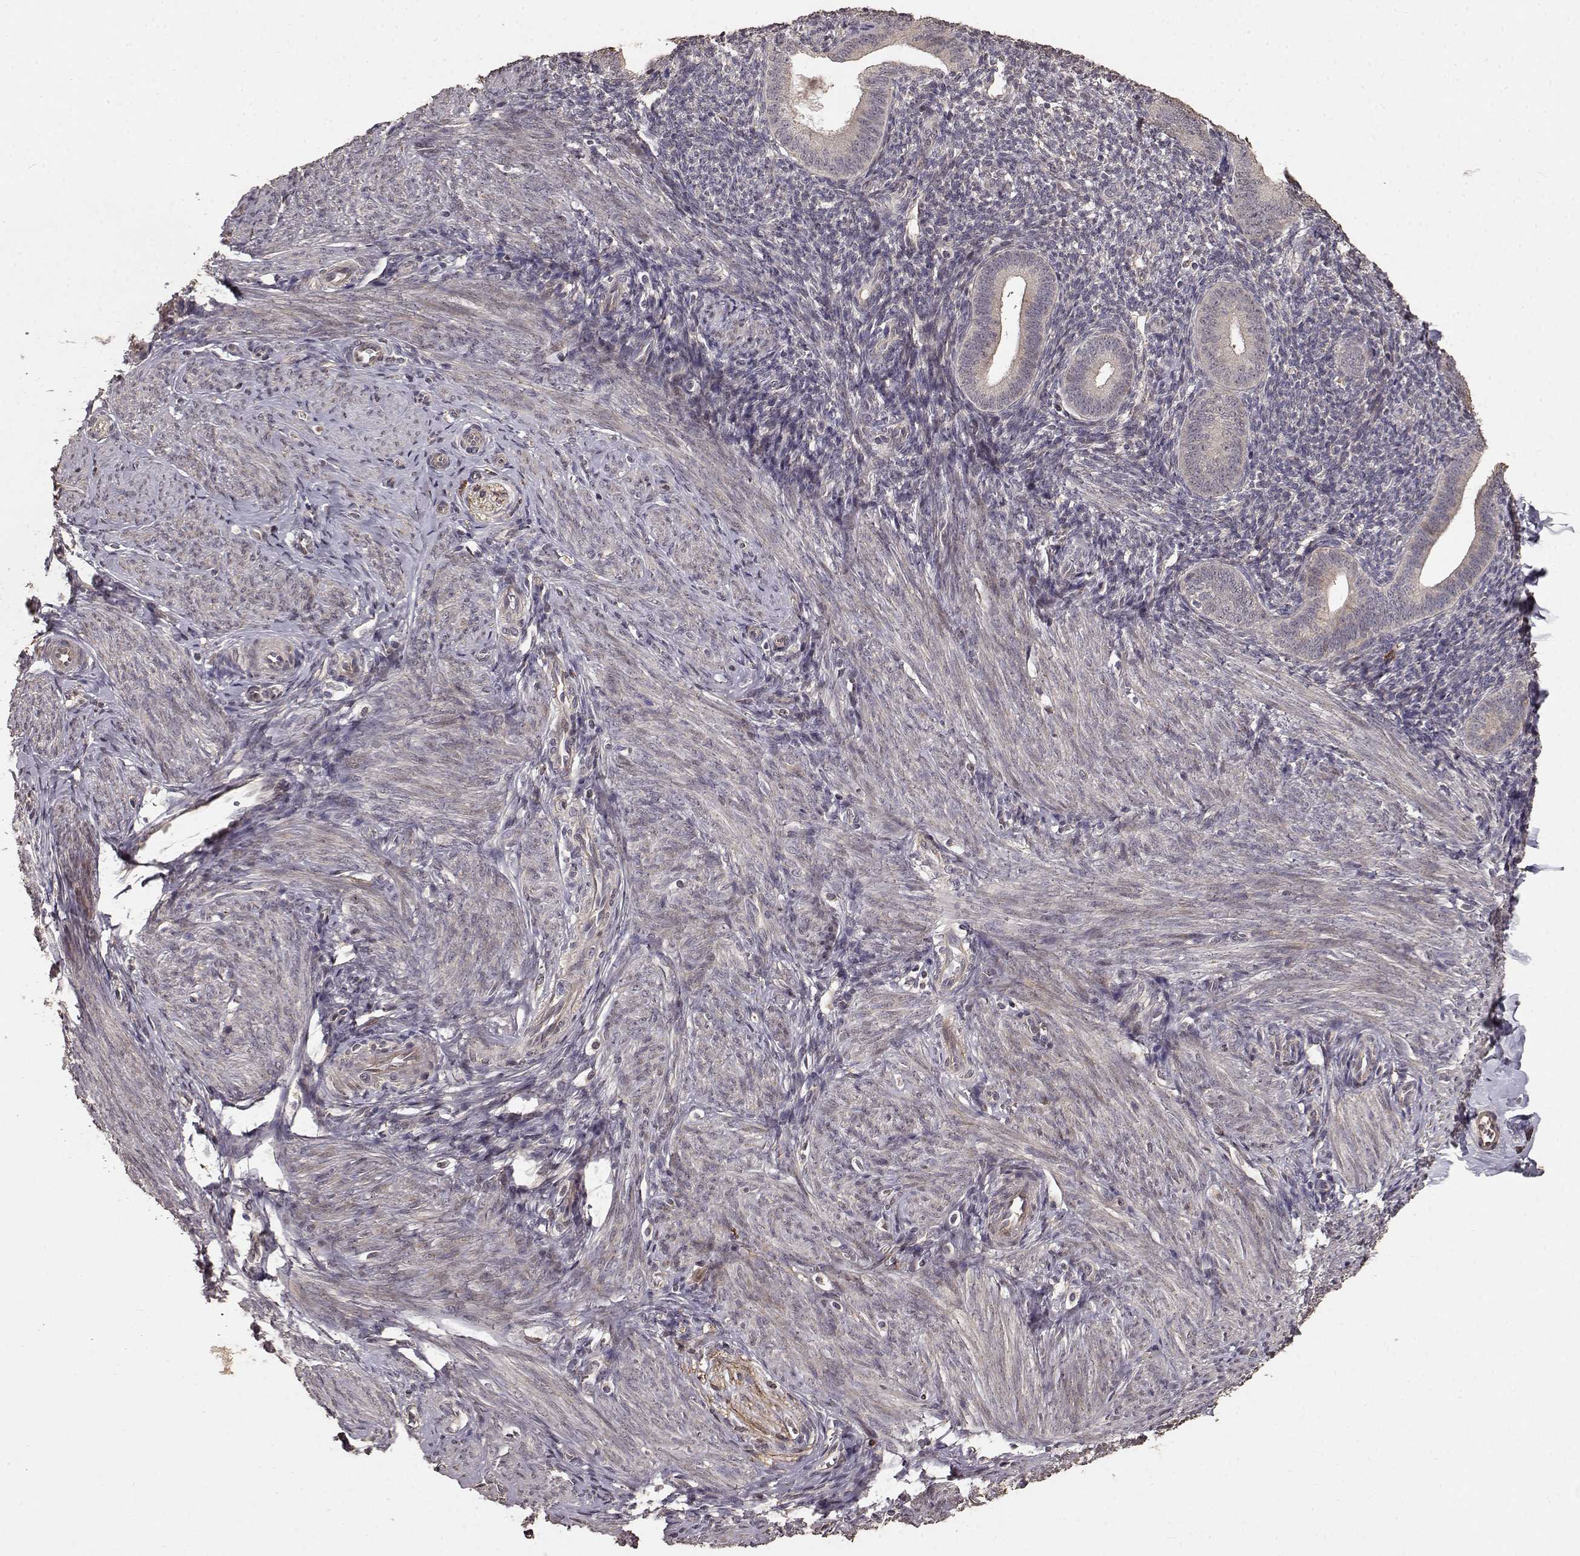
{"staining": {"intensity": "negative", "quantity": "none", "location": "none"}, "tissue": "endometrium", "cell_type": "Cells in endometrial stroma", "image_type": "normal", "snomed": [{"axis": "morphology", "description": "Normal tissue, NOS"}, {"axis": "topography", "description": "Endometrium"}], "caption": "DAB (3,3'-diaminobenzidine) immunohistochemical staining of normal human endometrium exhibits no significant staining in cells in endometrial stroma. (Stains: DAB IHC with hematoxylin counter stain, Microscopy: brightfield microscopy at high magnification).", "gene": "USP15", "patient": {"sex": "female", "age": 40}}